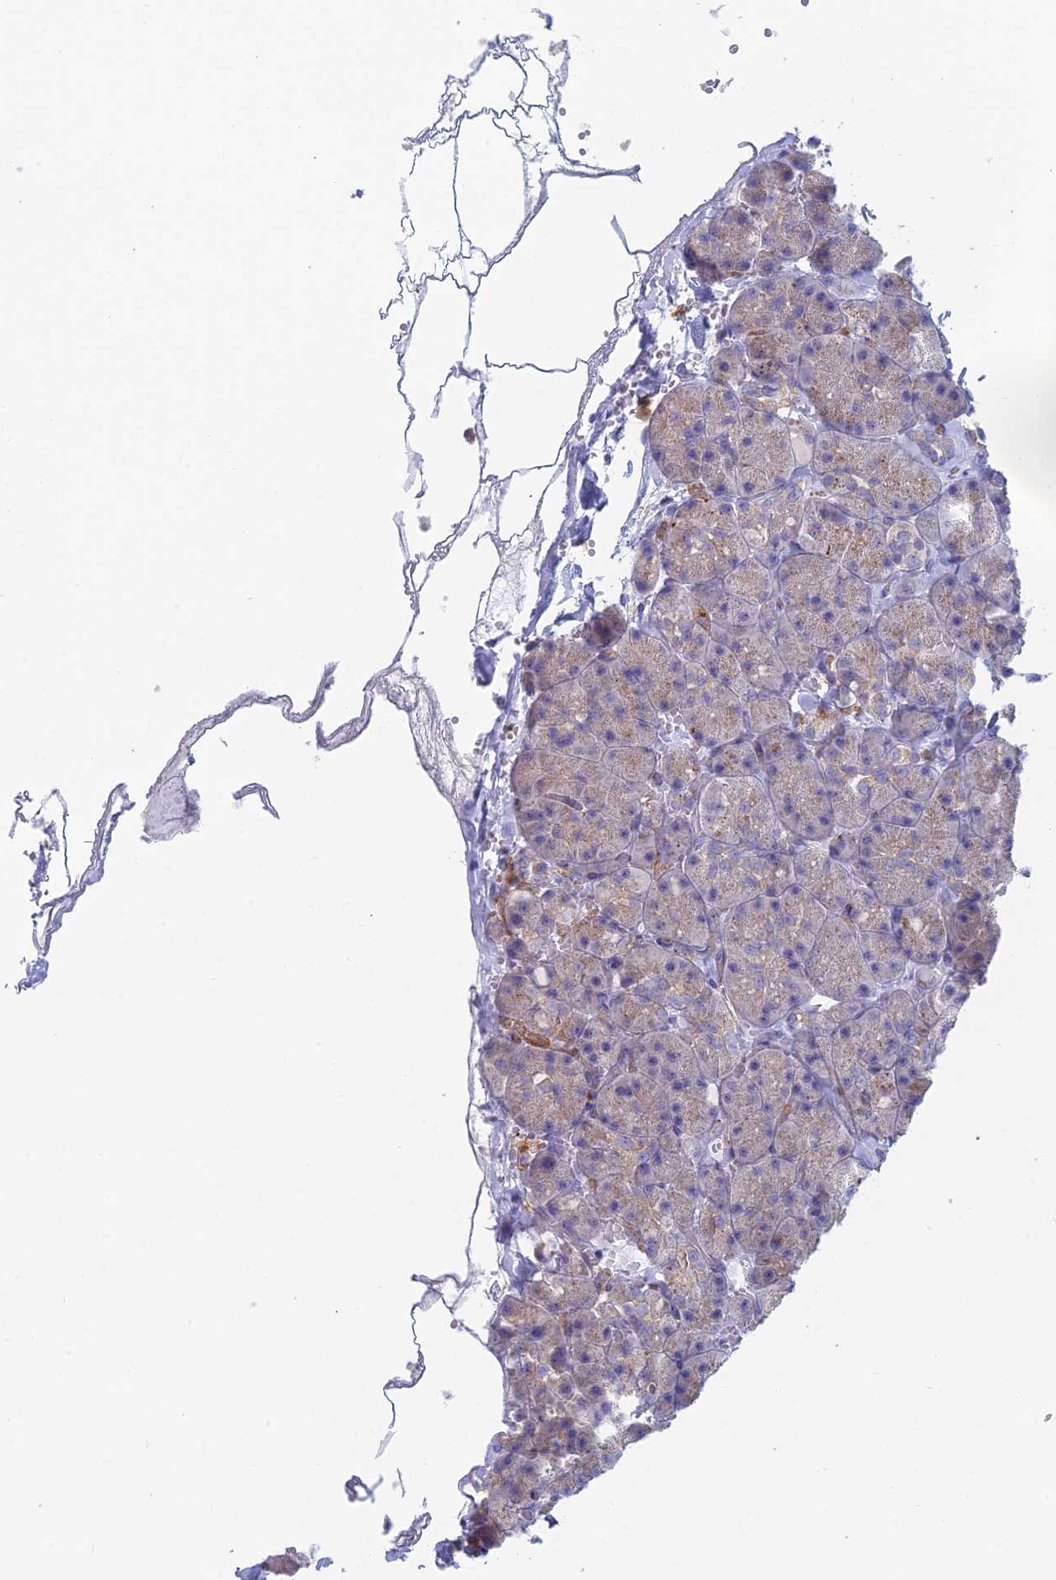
{"staining": {"intensity": "weak", "quantity": "<25%", "location": "cytoplasmic/membranous"}, "tissue": "pancreas", "cell_type": "Exocrine glandular cells", "image_type": "normal", "snomed": [{"axis": "morphology", "description": "Normal tissue, NOS"}, {"axis": "topography", "description": "Pancreas"}], "caption": "High power microscopy photomicrograph of an IHC photomicrograph of benign pancreas, revealing no significant staining in exocrine glandular cells.", "gene": "STRN4", "patient": {"sex": "male", "age": 36}}